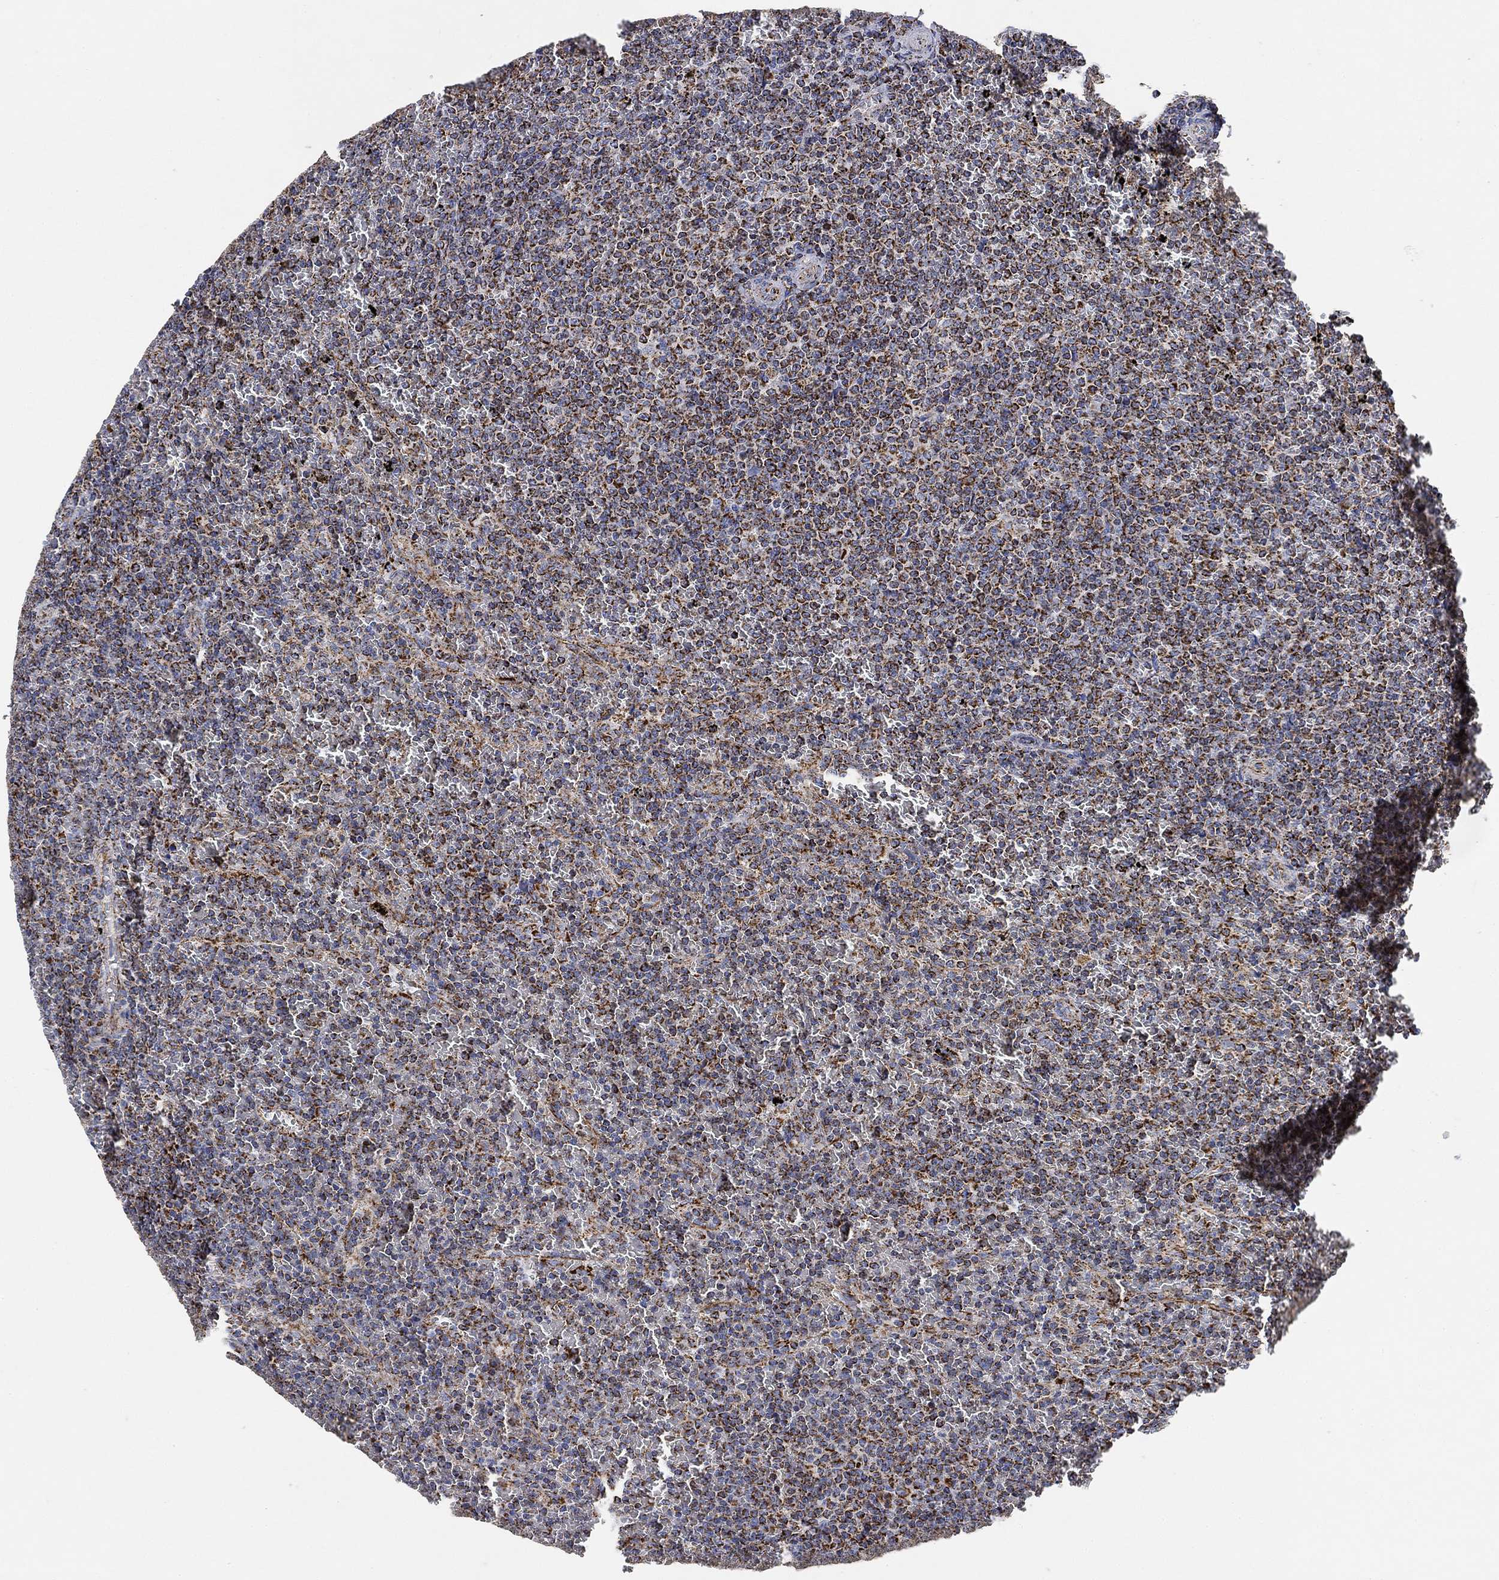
{"staining": {"intensity": "strong", "quantity": ">75%", "location": "cytoplasmic/membranous"}, "tissue": "lymphoma", "cell_type": "Tumor cells", "image_type": "cancer", "snomed": [{"axis": "morphology", "description": "Malignant lymphoma, non-Hodgkin's type, Low grade"}, {"axis": "topography", "description": "Spleen"}], "caption": "Tumor cells show high levels of strong cytoplasmic/membranous positivity in approximately >75% of cells in lymphoma.", "gene": "NDUFS3", "patient": {"sex": "female", "age": 77}}